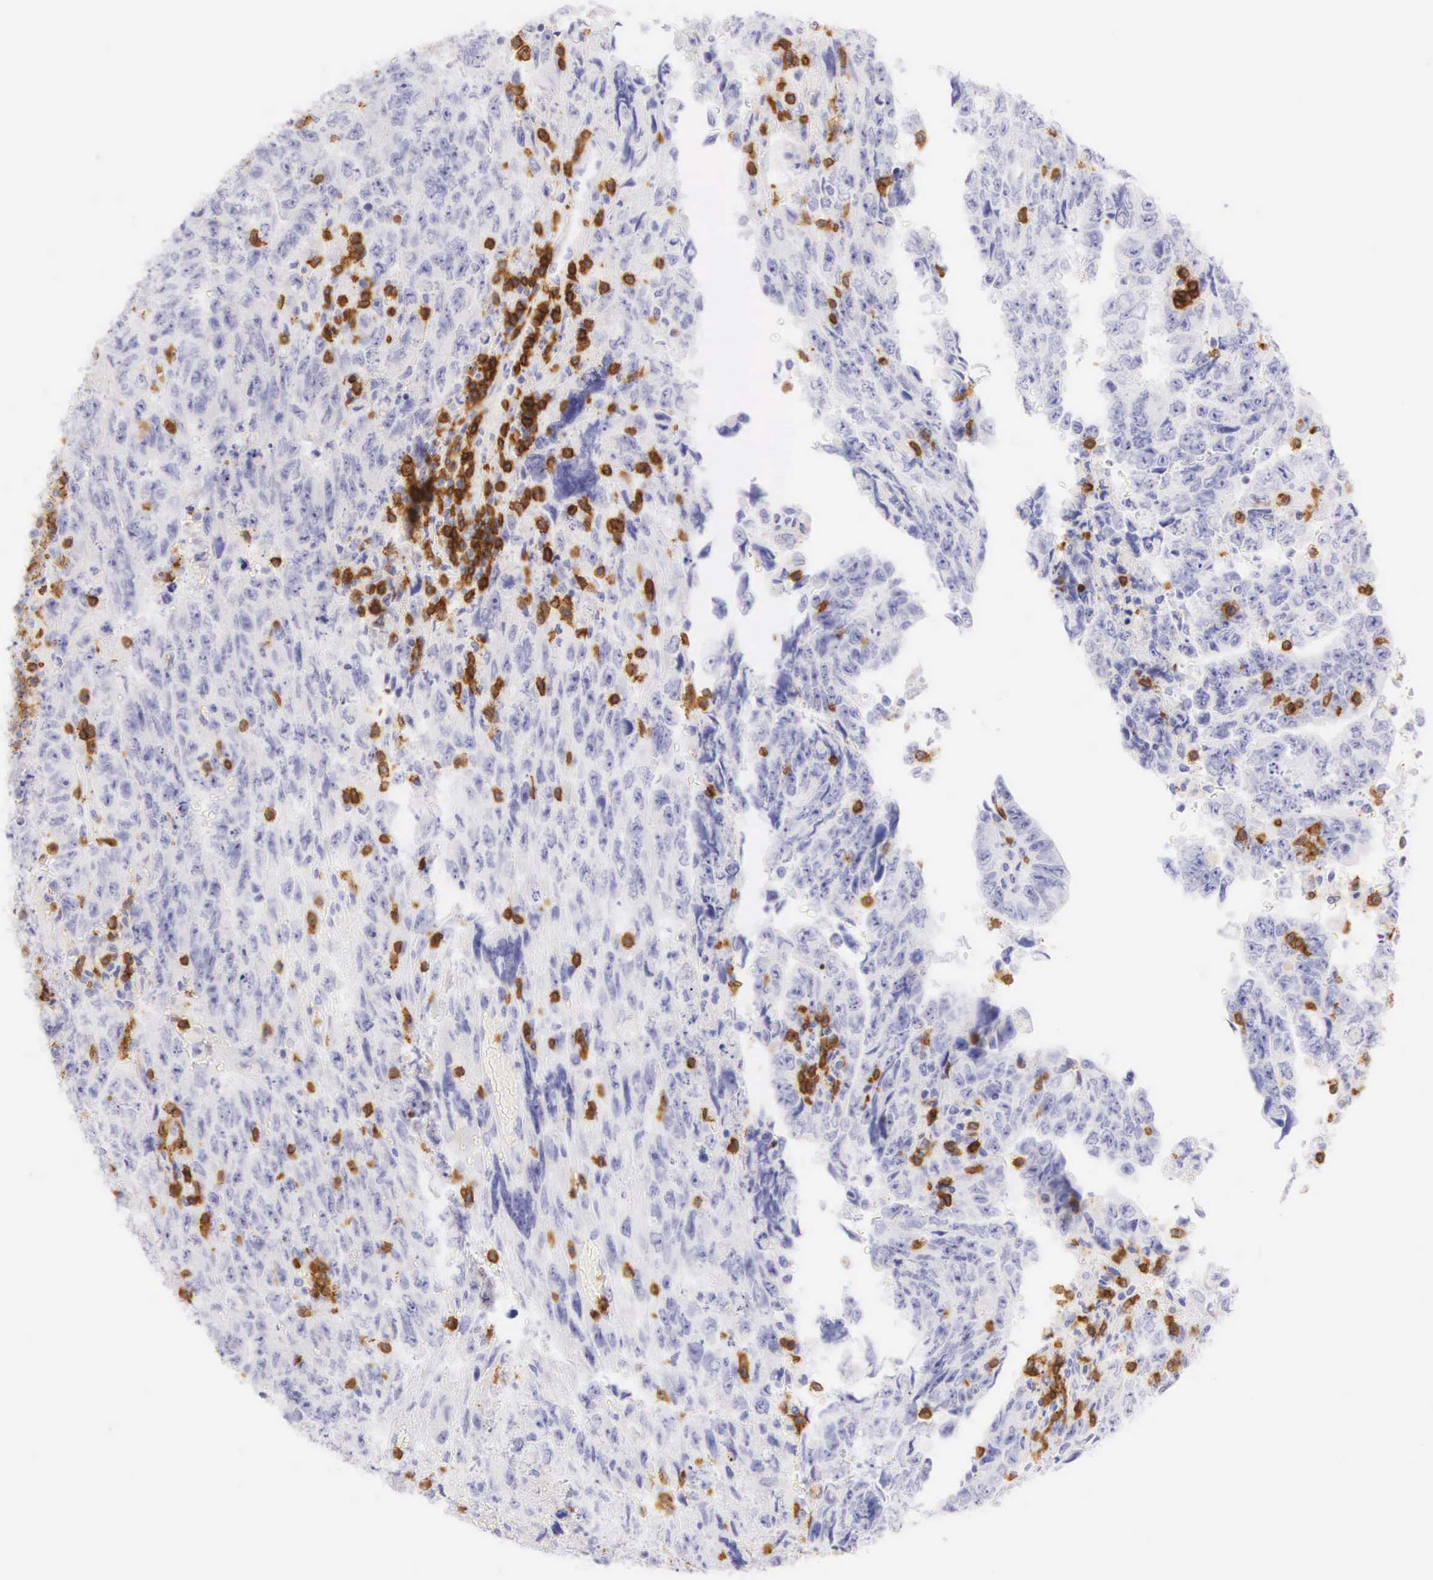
{"staining": {"intensity": "negative", "quantity": "none", "location": "none"}, "tissue": "testis cancer", "cell_type": "Tumor cells", "image_type": "cancer", "snomed": [{"axis": "morphology", "description": "Carcinoma, Embryonal, NOS"}, {"axis": "topography", "description": "Testis"}], "caption": "Tumor cells are negative for protein expression in human testis embryonal carcinoma.", "gene": "CD3E", "patient": {"sex": "male", "age": 28}}